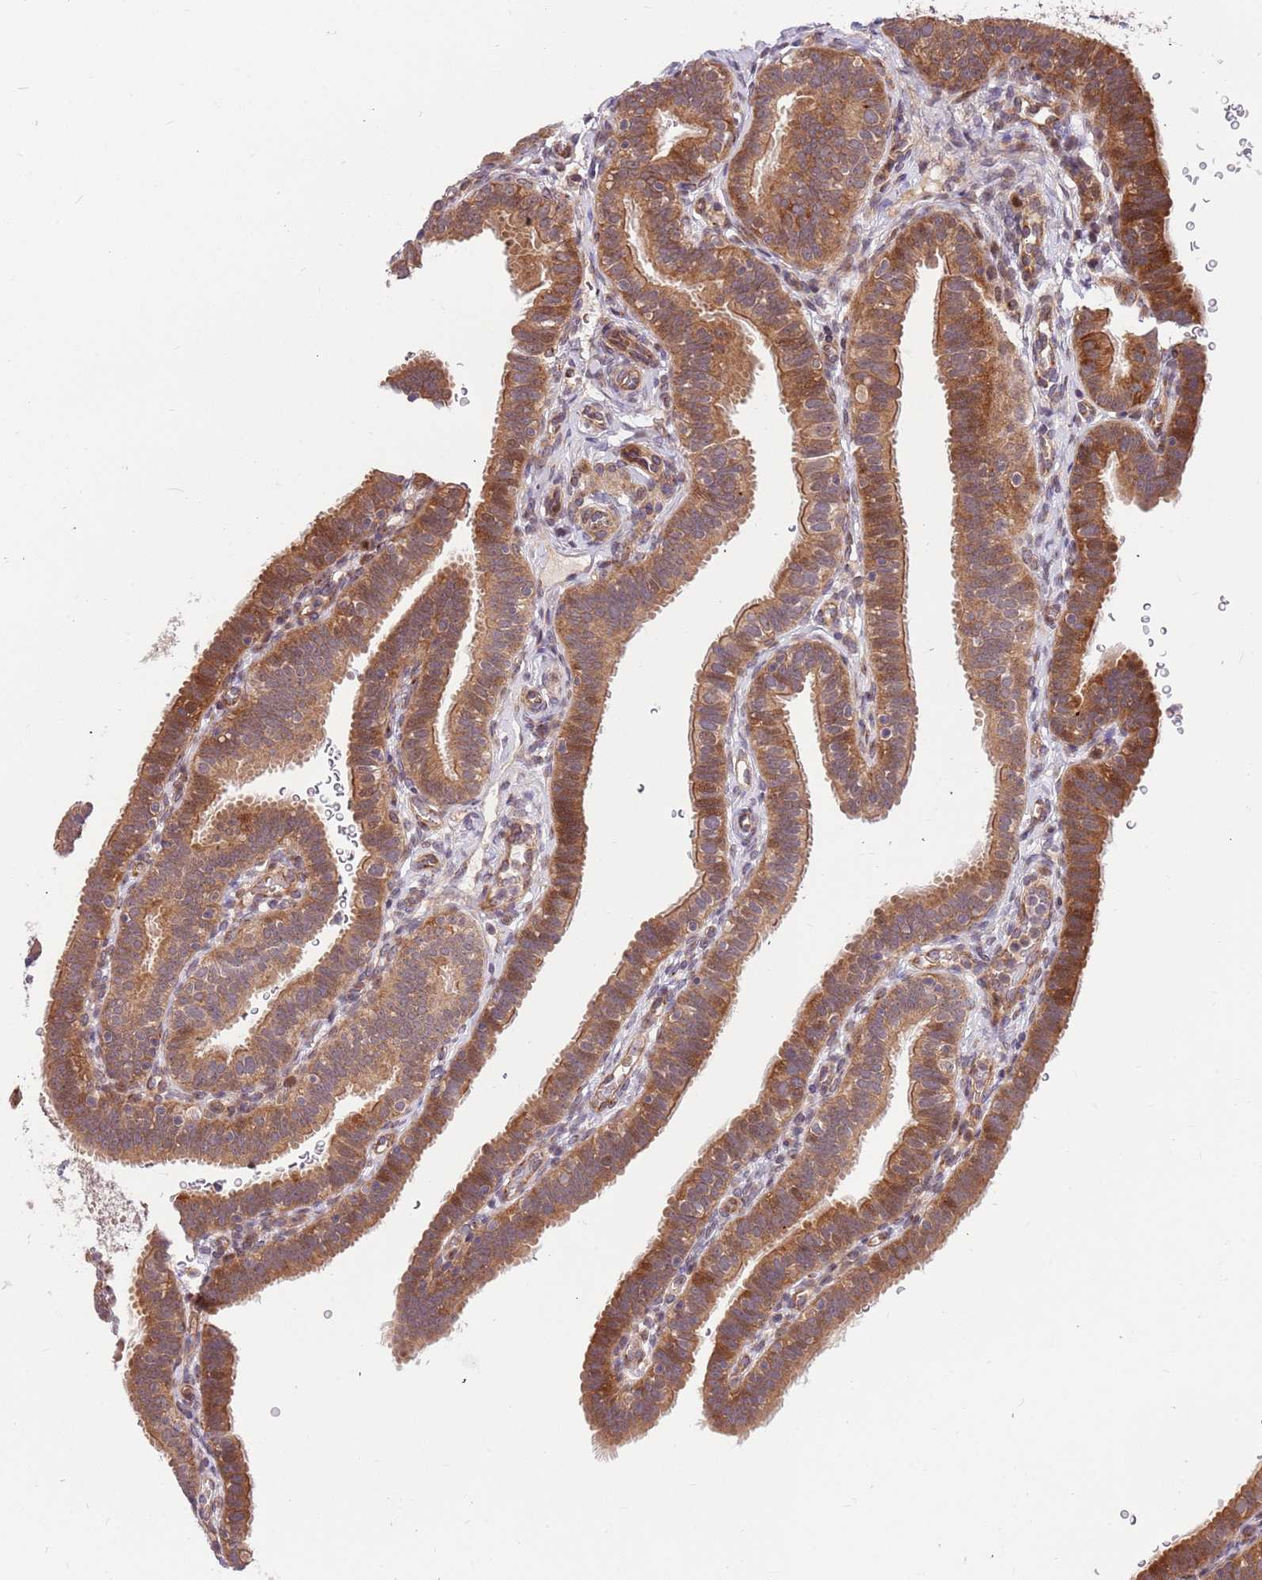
{"staining": {"intensity": "moderate", "quantity": ">75%", "location": "cytoplasmic/membranous"}, "tissue": "fallopian tube", "cell_type": "Glandular cells", "image_type": "normal", "snomed": [{"axis": "morphology", "description": "Normal tissue, NOS"}, {"axis": "topography", "description": "Fallopian tube"}], "caption": "Protein expression by immunohistochemistry demonstrates moderate cytoplasmic/membranous positivity in about >75% of glandular cells in normal fallopian tube.", "gene": "HAUS3", "patient": {"sex": "female", "age": 41}}